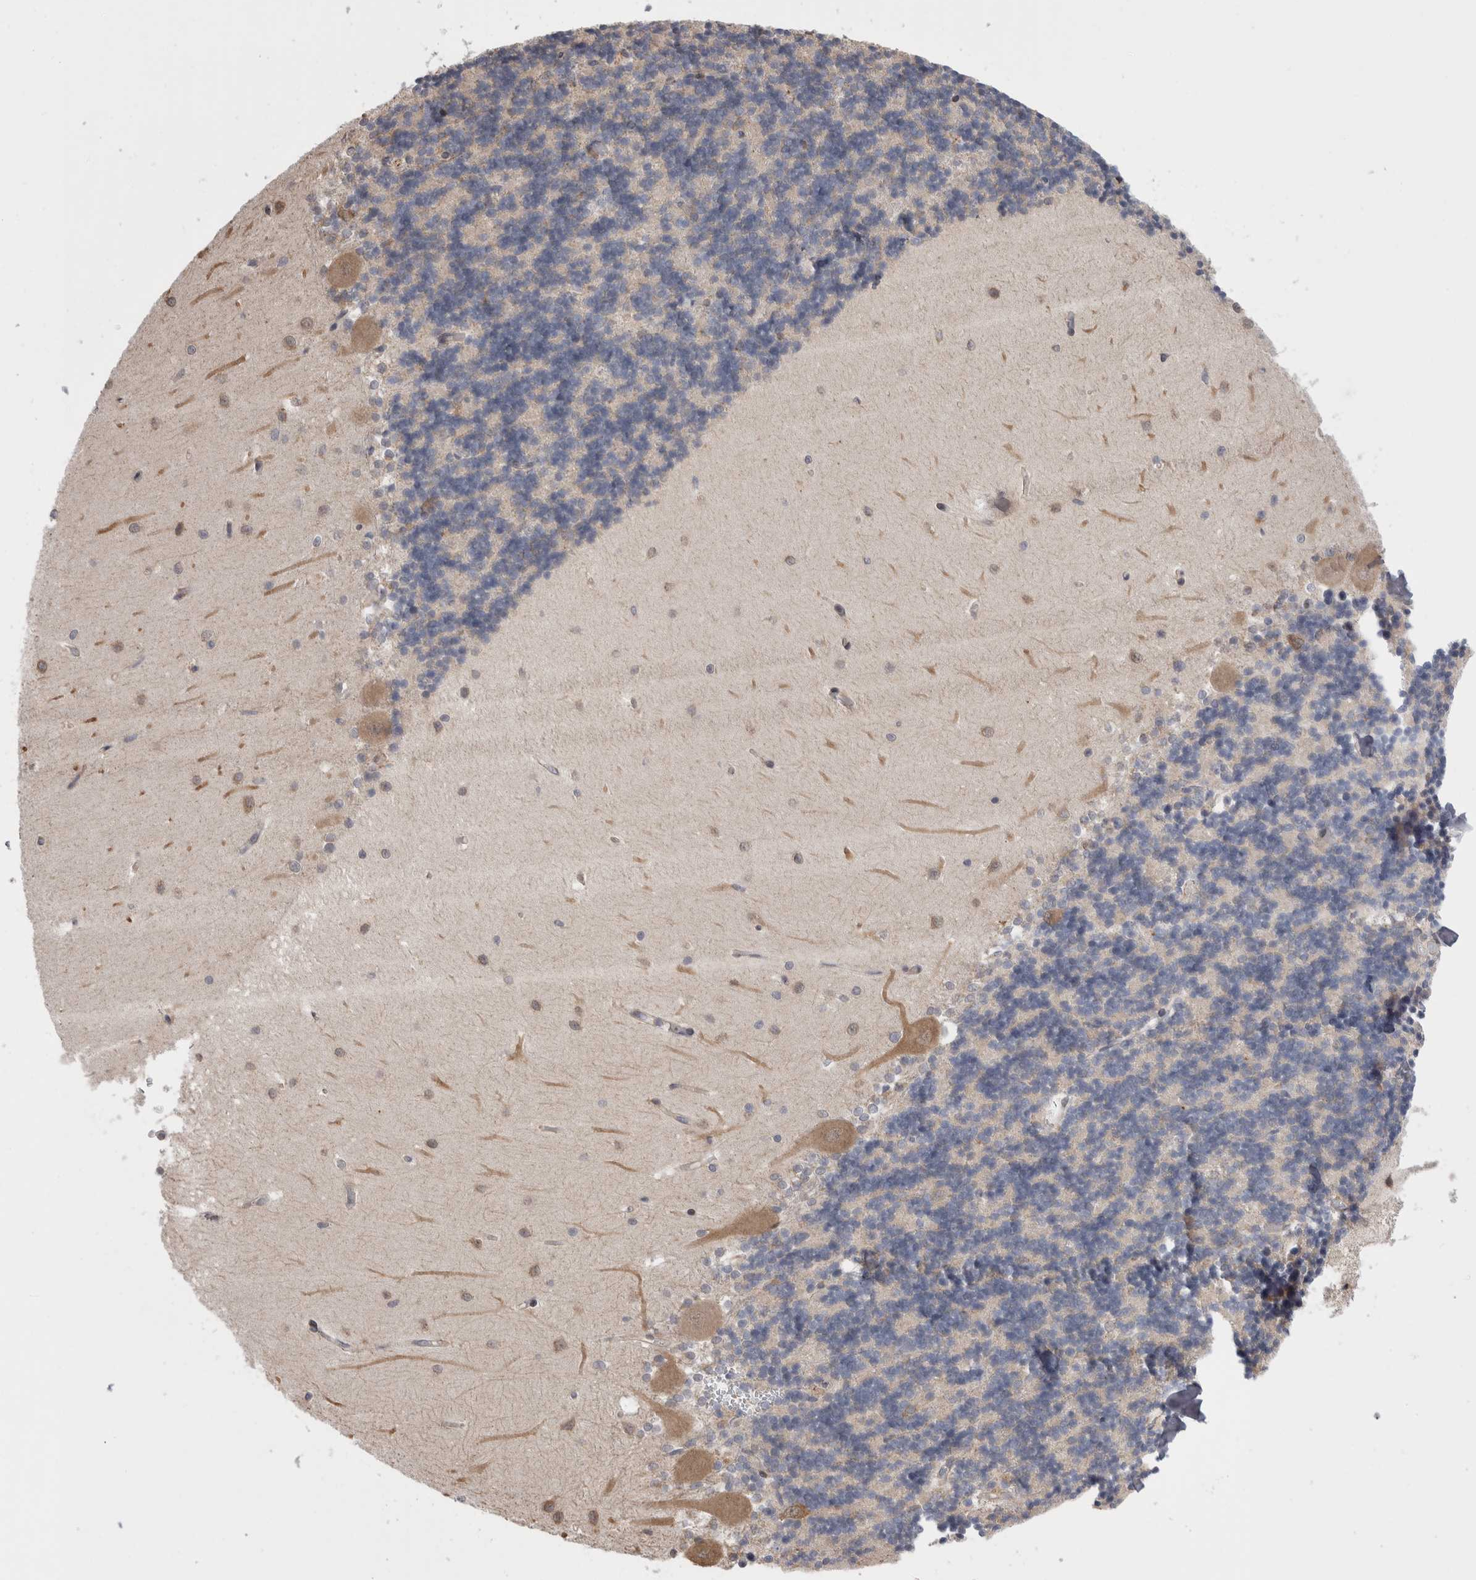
{"staining": {"intensity": "negative", "quantity": "none", "location": "none"}, "tissue": "cerebellum", "cell_type": "Cells in granular layer", "image_type": "normal", "snomed": [{"axis": "morphology", "description": "Normal tissue, NOS"}, {"axis": "topography", "description": "Cerebellum"}], "caption": "Immunohistochemical staining of benign human cerebellum demonstrates no significant staining in cells in granular layer. (DAB immunohistochemistry visualized using brightfield microscopy, high magnification).", "gene": "SMAP2", "patient": {"sex": "male", "age": 37}}